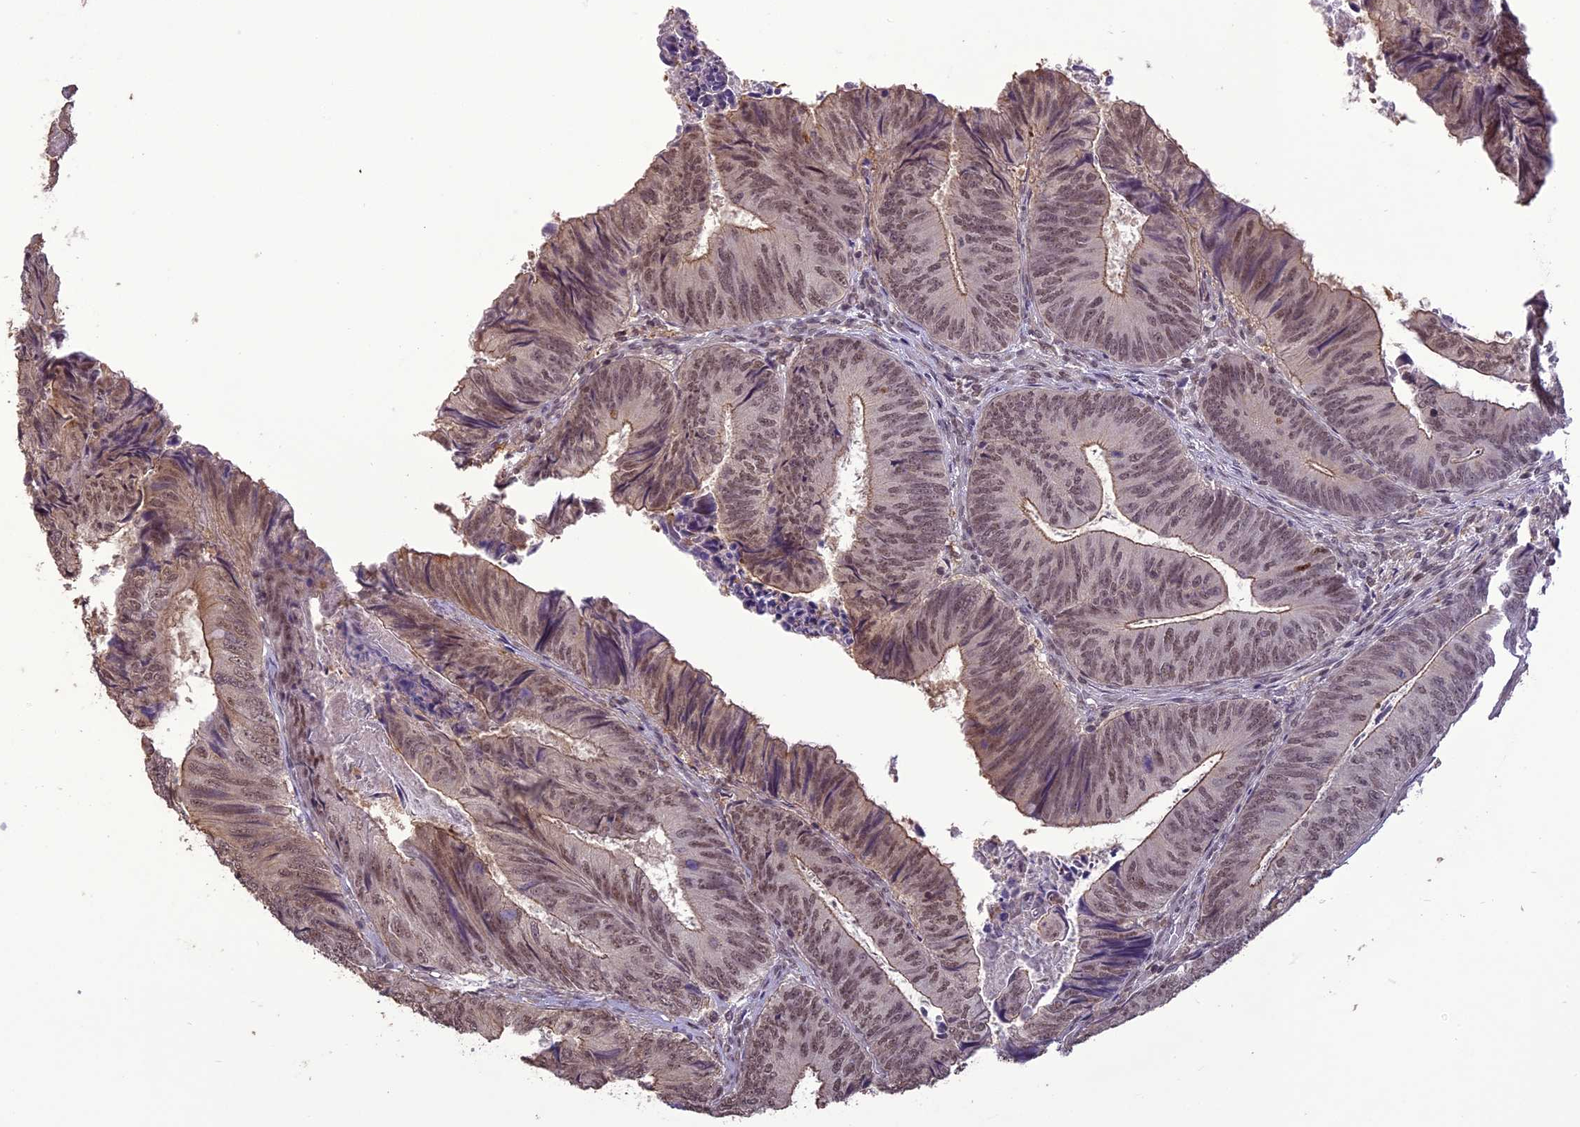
{"staining": {"intensity": "moderate", "quantity": "25%-75%", "location": "cytoplasmic/membranous,nuclear"}, "tissue": "colorectal cancer", "cell_type": "Tumor cells", "image_type": "cancer", "snomed": [{"axis": "morphology", "description": "Adenocarcinoma, NOS"}, {"axis": "topography", "description": "Colon"}], "caption": "Immunohistochemistry image of colorectal cancer (adenocarcinoma) stained for a protein (brown), which reveals medium levels of moderate cytoplasmic/membranous and nuclear expression in approximately 25%-75% of tumor cells.", "gene": "TIGD7", "patient": {"sex": "female", "age": 67}}